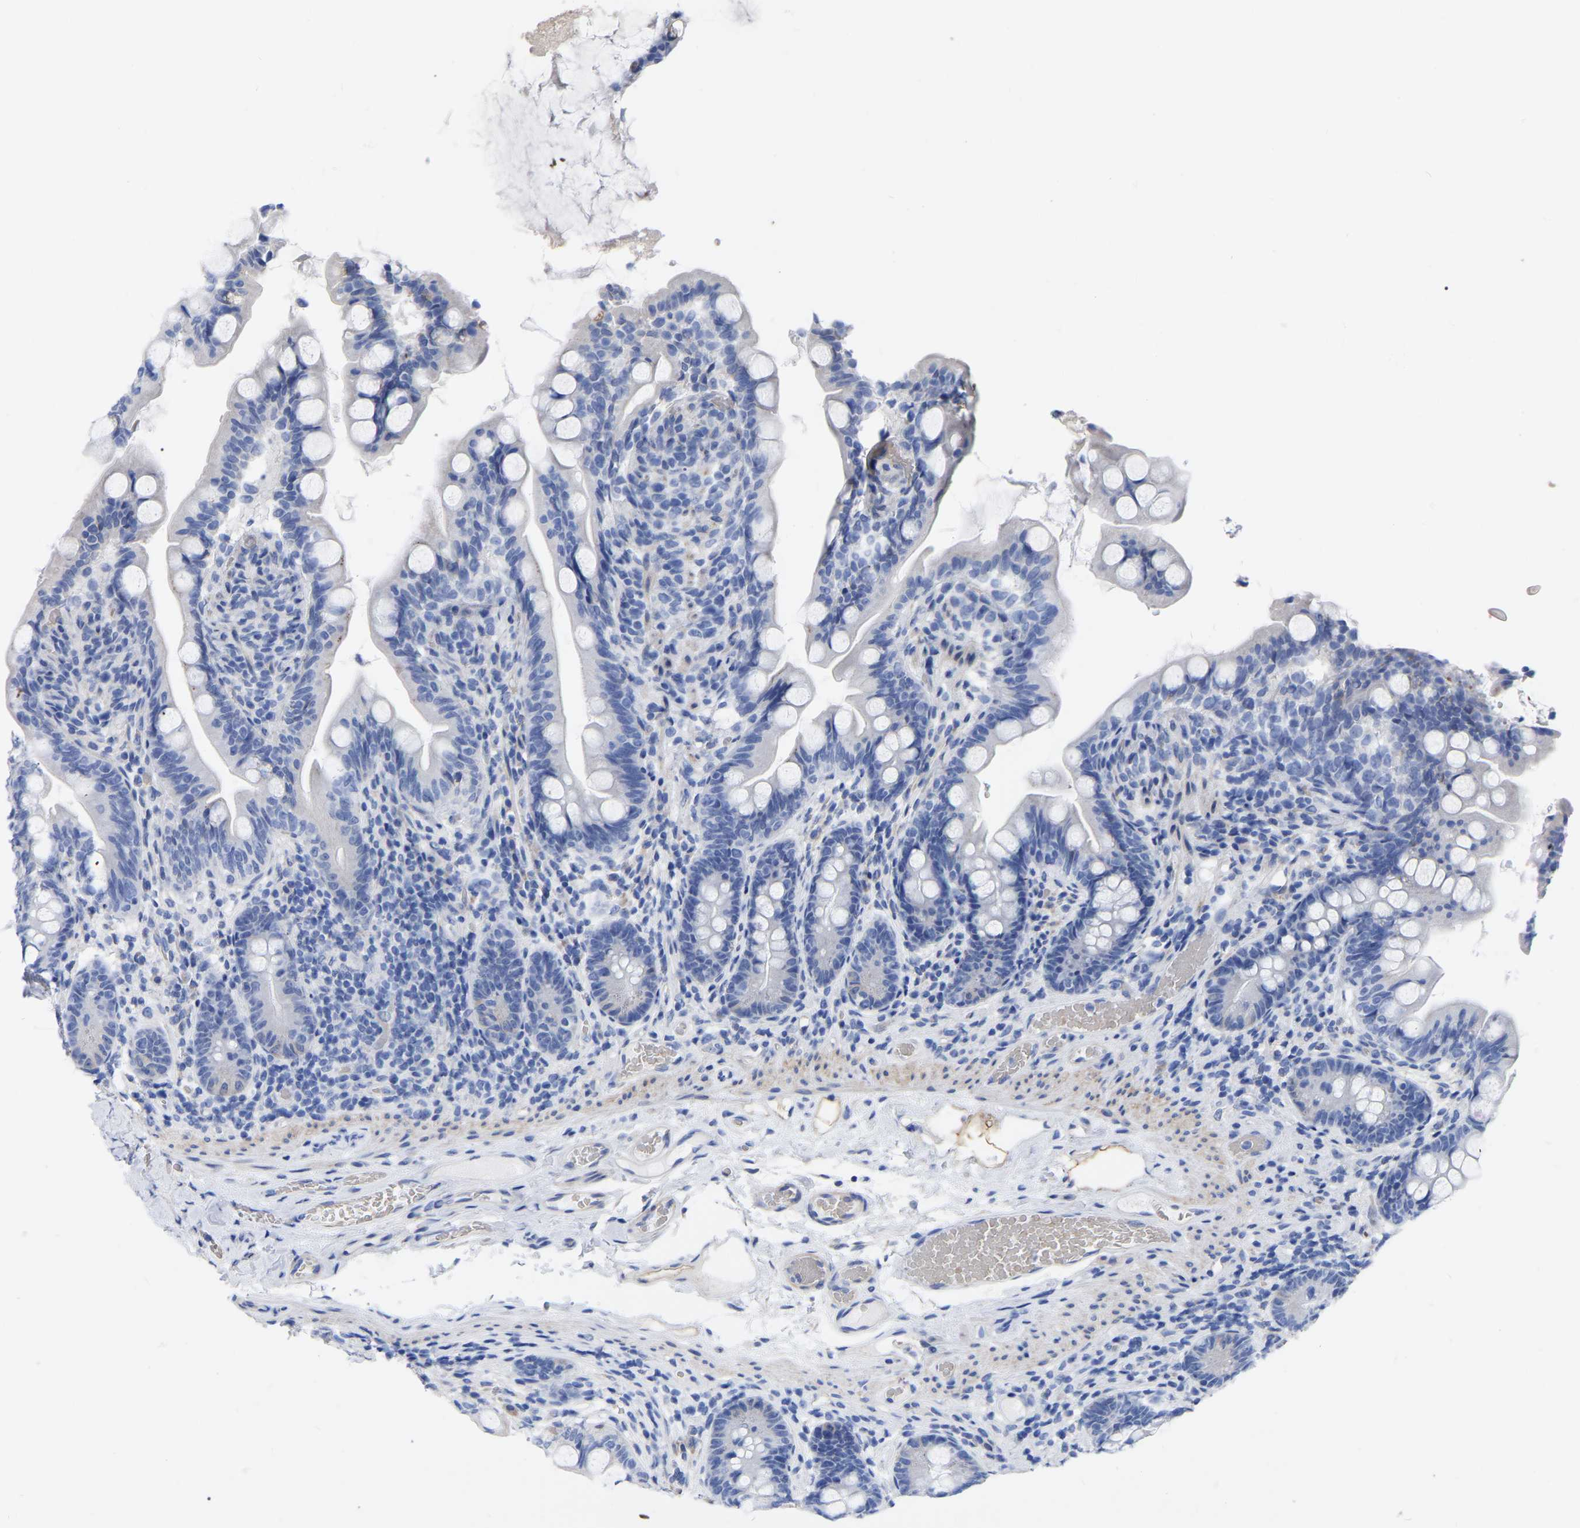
{"staining": {"intensity": "negative", "quantity": "none", "location": "none"}, "tissue": "small intestine", "cell_type": "Glandular cells", "image_type": "normal", "snomed": [{"axis": "morphology", "description": "Normal tissue, NOS"}, {"axis": "topography", "description": "Small intestine"}], "caption": "Immunohistochemistry (IHC) photomicrograph of unremarkable small intestine: human small intestine stained with DAB (3,3'-diaminobenzidine) shows no significant protein expression in glandular cells.", "gene": "GDF3", "patient": {"sex": "female", "age": 56}}